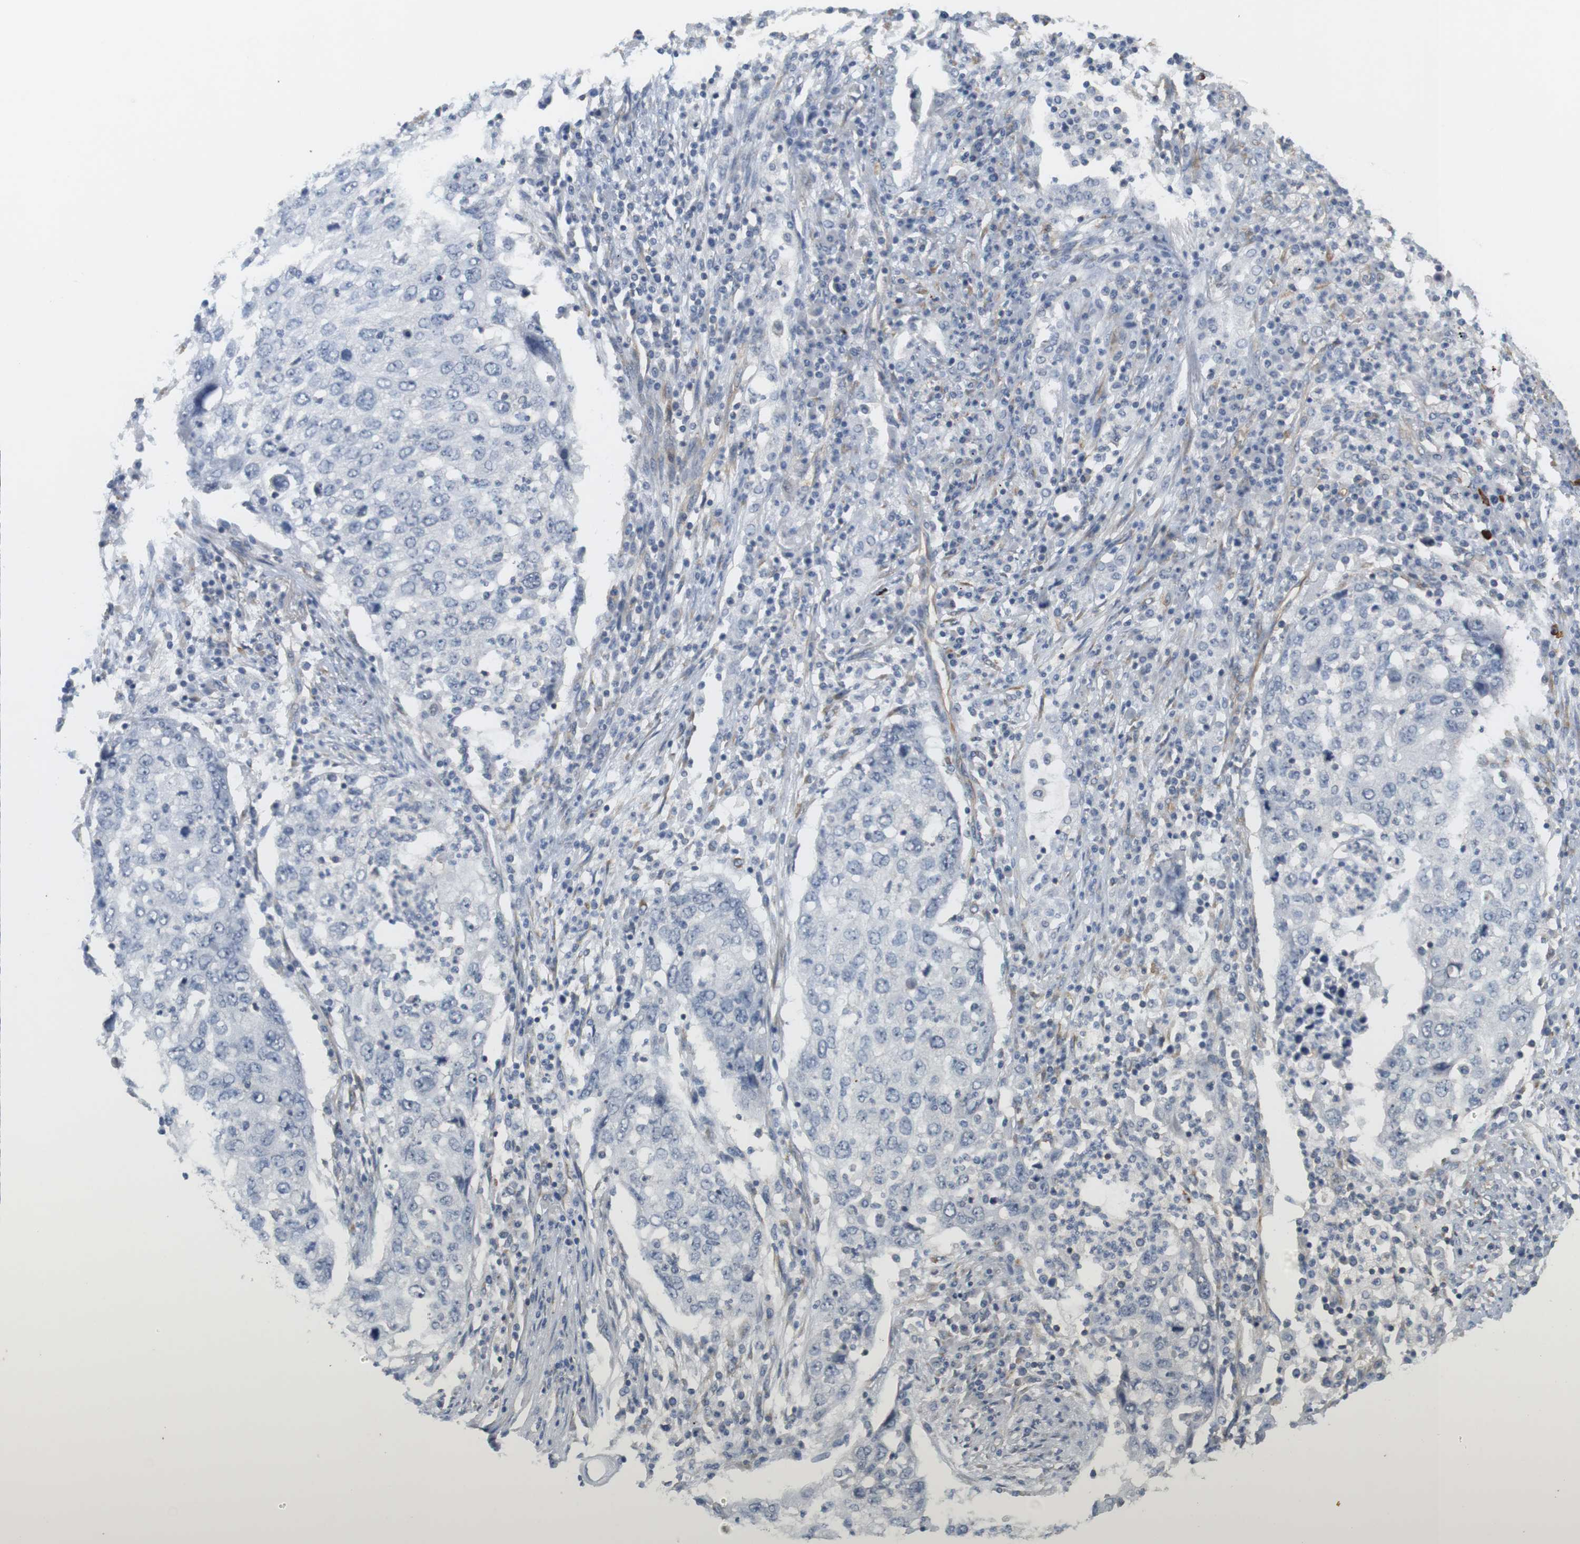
{"staining": {"intensity": "negative", "quantity": "none", "location": "none"}, "tissue": "lung cancer", "cell_type": "Tumor cells", "image_type": "cancer", "snomed": [{"axis": "morphology", "description": "Squamous cell carcinoma, NOS"}, {"axis": "topography", "description": "Lung"}], "caption": "Lung squamous cell carcinoma stained for a protein using immunohistochemistry shows no staining tumor cells.", "gene": "OSR1", "patient": {"sex": "female", "age": 63}}